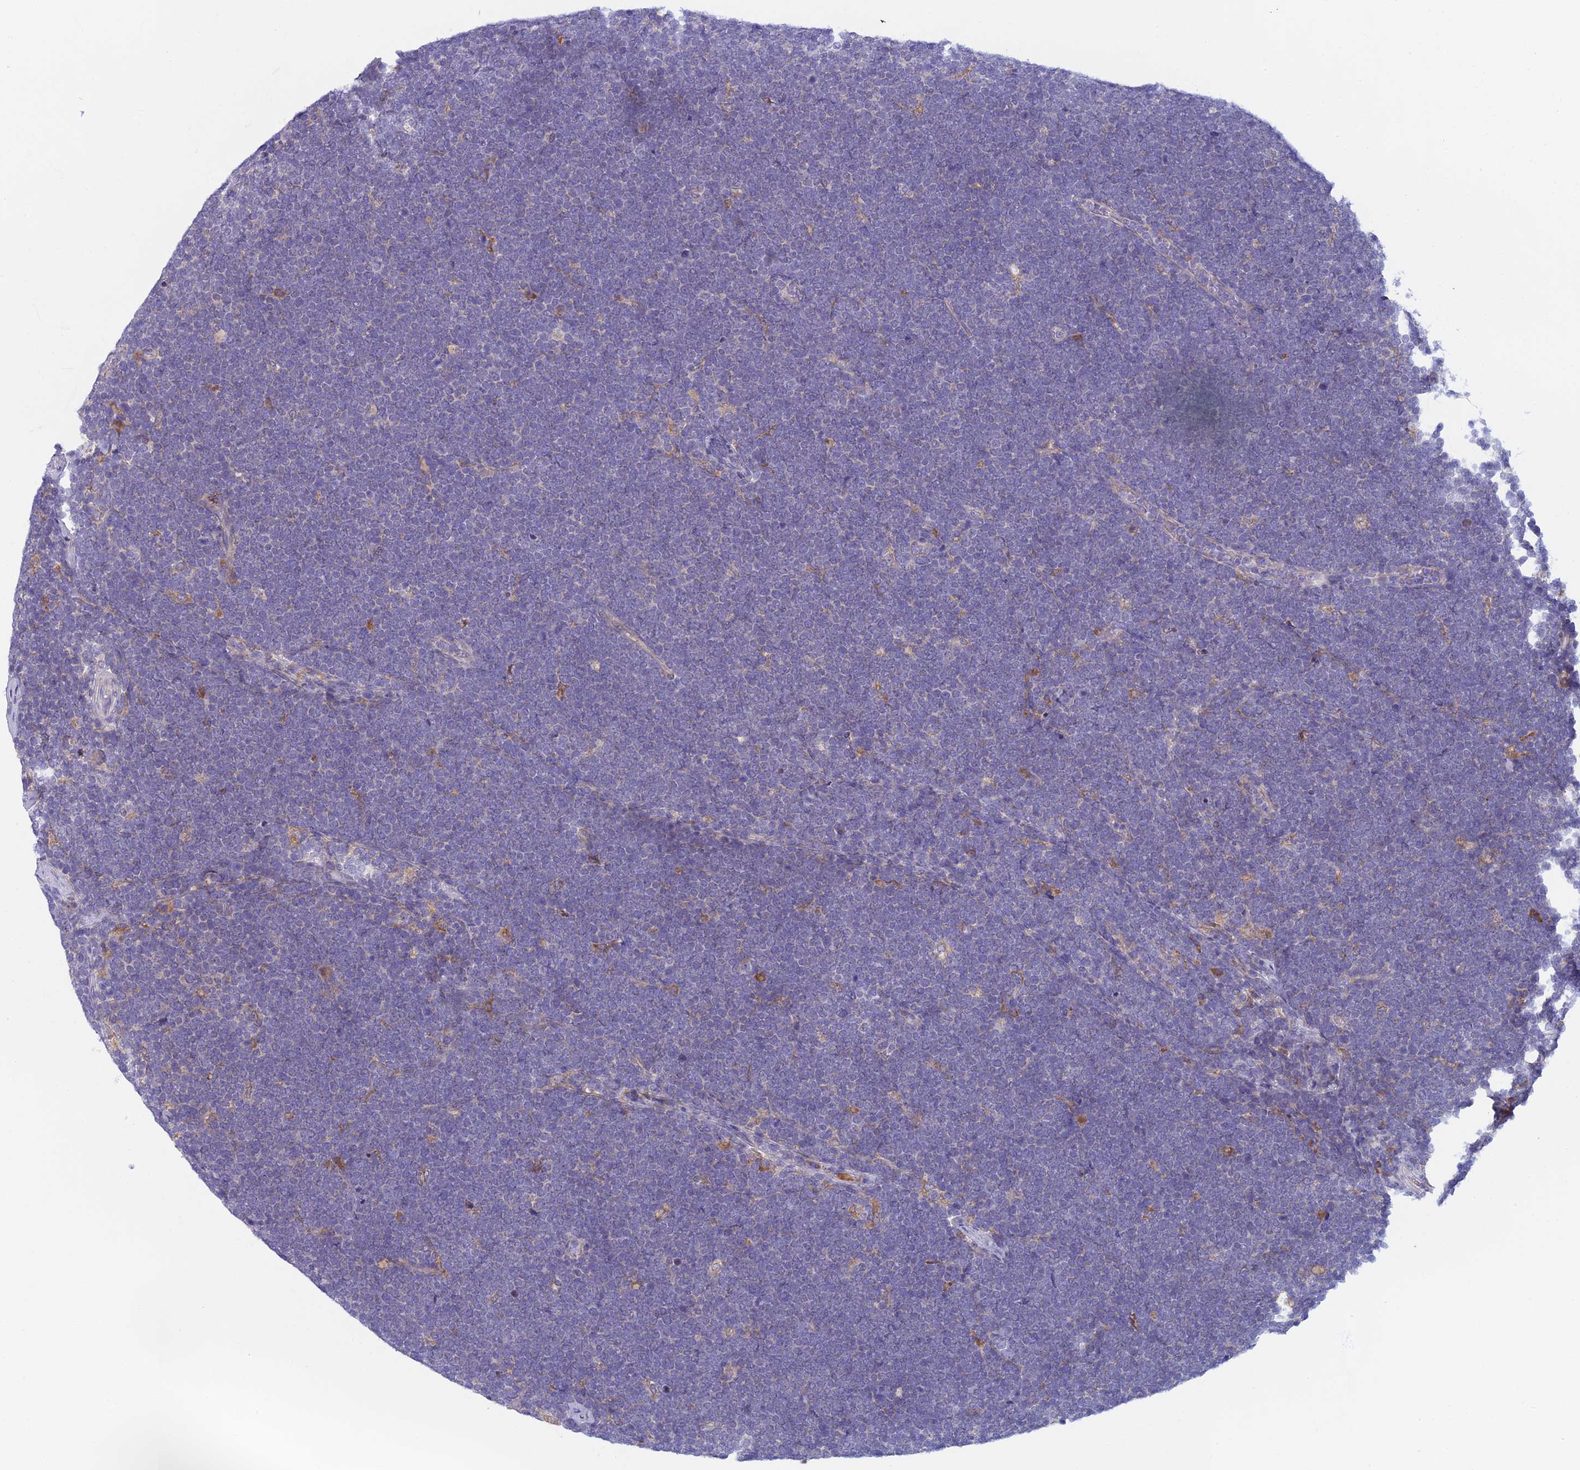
{"staining": {"intensity": "negative", "quantity": "none", "location": "none"}, "tissue": "lymphoma", "cell_type": "Tumor cells", "image_type": "cancer", "snomed": [{"axis": "morphology", "description": "Malignant lymphoma, non-Hodgkin's type, High grade"}, {"axis": "topography", "description": "Lymph node"}], "caption": "Protein analysis of high-grade malignant lymphoma, non-Hodgkin's type demonstrates no significant staining in tumor cells.", "gene": "DDX51", "patient": {"sex": "male", "age": 13}}